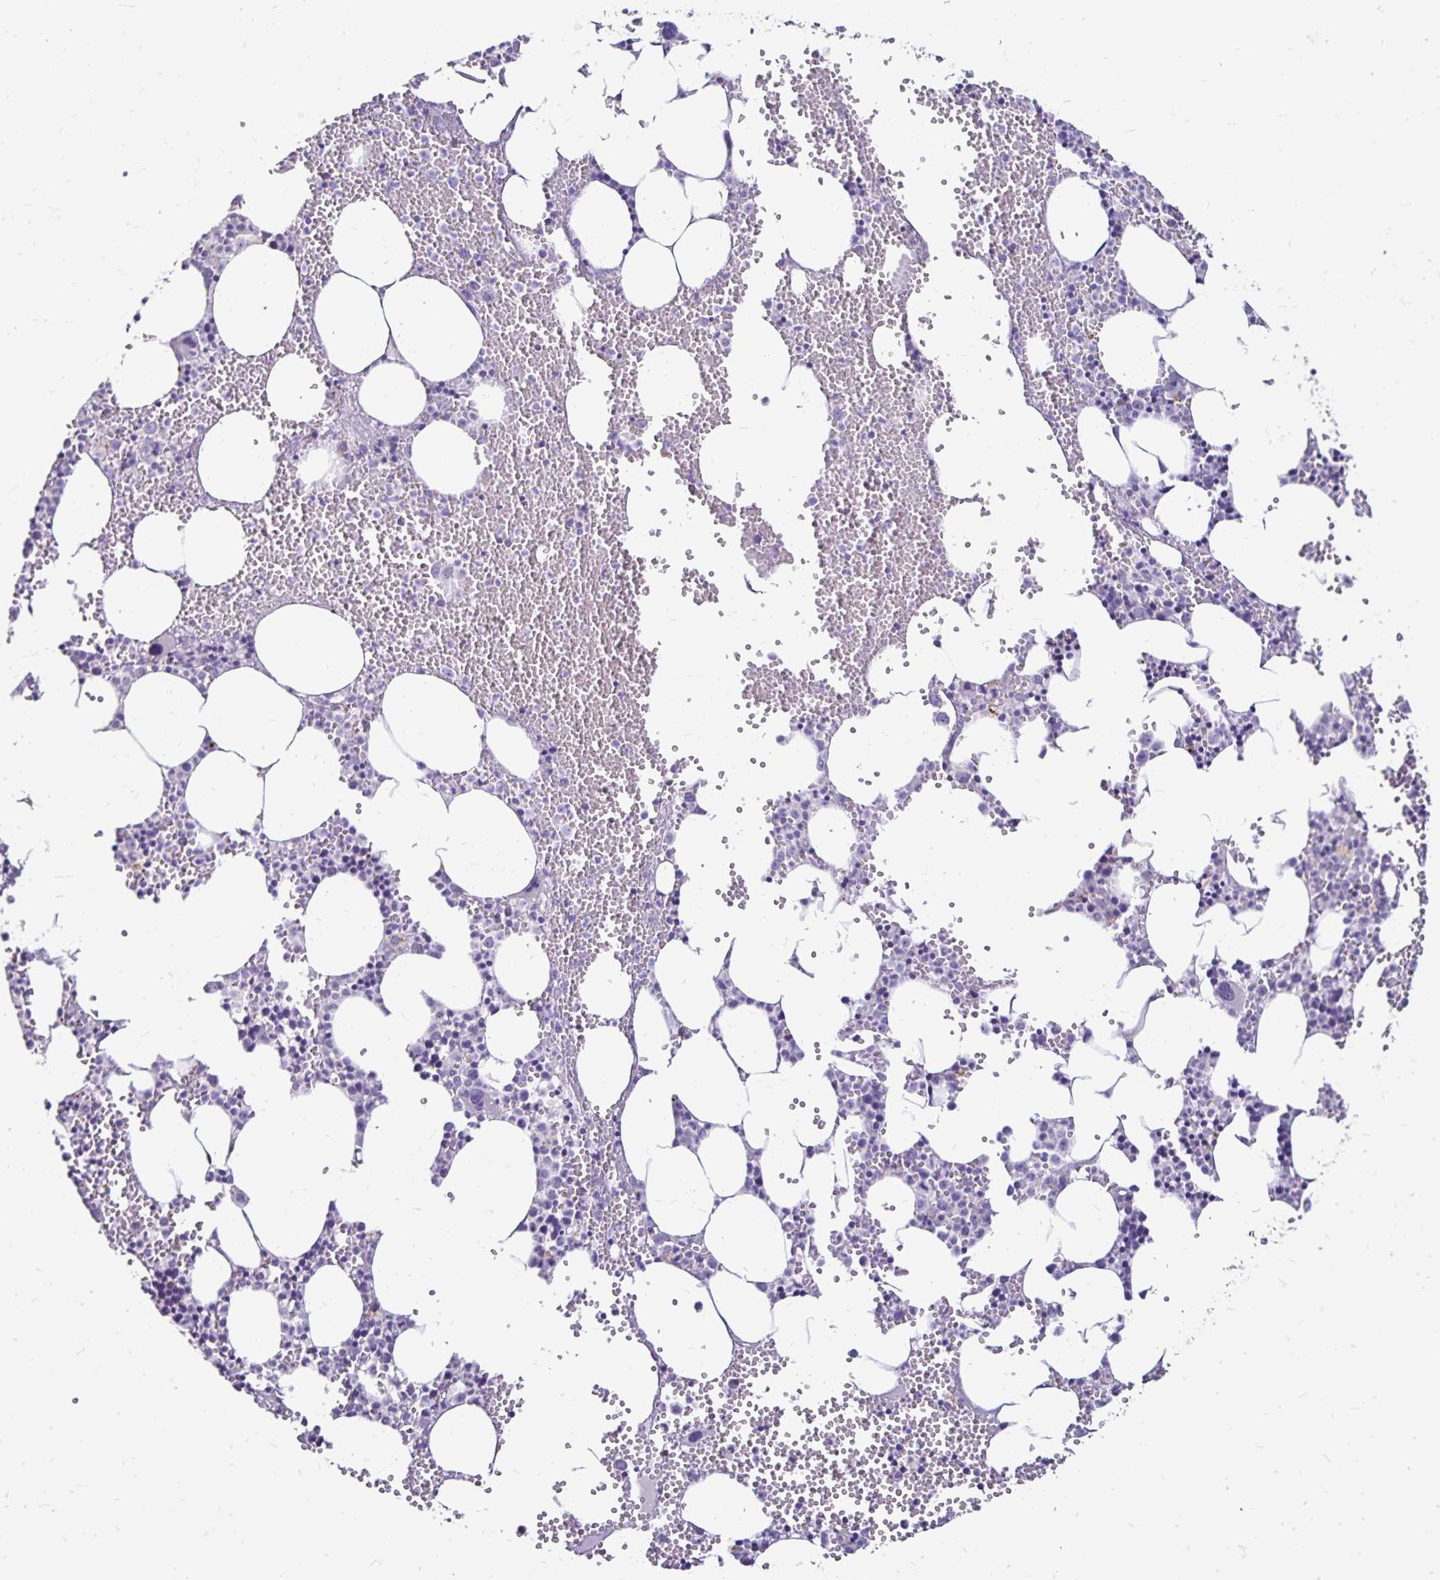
{"staining": {"intensity": "negative", "quantity": "none", "location": "none"}, "tissue": "bone marrow", "cell_type": "Hematopoietic cells", "image_type": "normal", "snomed": [{"axis": "morphology", "description": "Normal tissue, NOS"}, {"axis": "topography", "description": "Bone marrow"}], "caption": "Immunohistochemical staining of unremarkable human bone marrow displays no significant expression in hematopoietic cells.", "gene": "EVPL", "patient": {"sex": "male", "age": 89}}